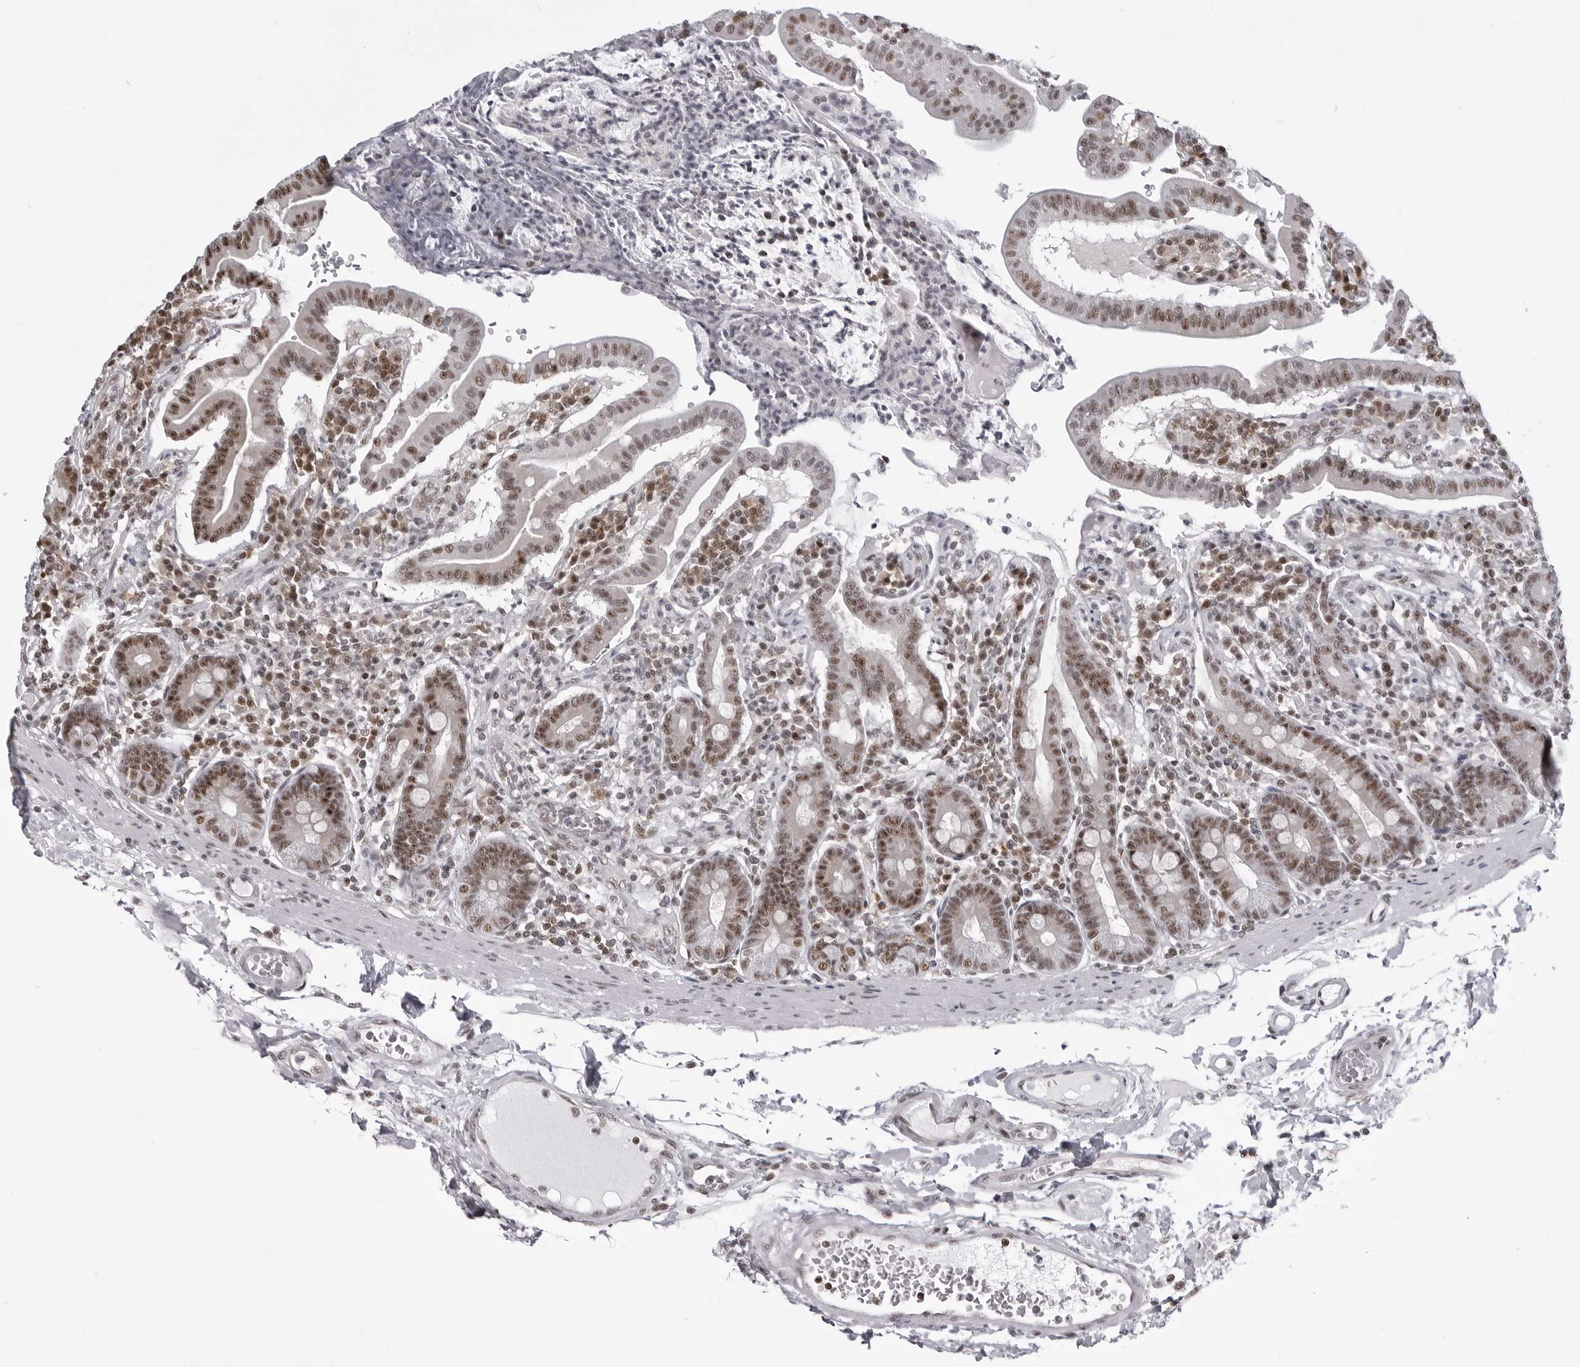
{"staining": {"intensity": "strong", "quantity": "25%-75%", "location": "nuclear"}, "tissue": "duodenum", "cell_type": "Glandular cells", "image_type": "normal", "snomed": [{"axis": "morphology", "description": "Normal tissue, NOS"}, {"axis": "morphology", "description": "Adenocarcinoma, NOS"}, {"axis": "topography", "description": "Pancreas"}, {"axis": "topography", "description": "Duodenum"}], "caption": "Immunohistochemical staining of normal duodenum reveals strong nuclear protein staining in approximately 25%-75% of glandular cells. (IHC, brightfield microscopy, high magnification).", "gene": "WRAP53", "patient": {"sex": "male", "age": 50}}